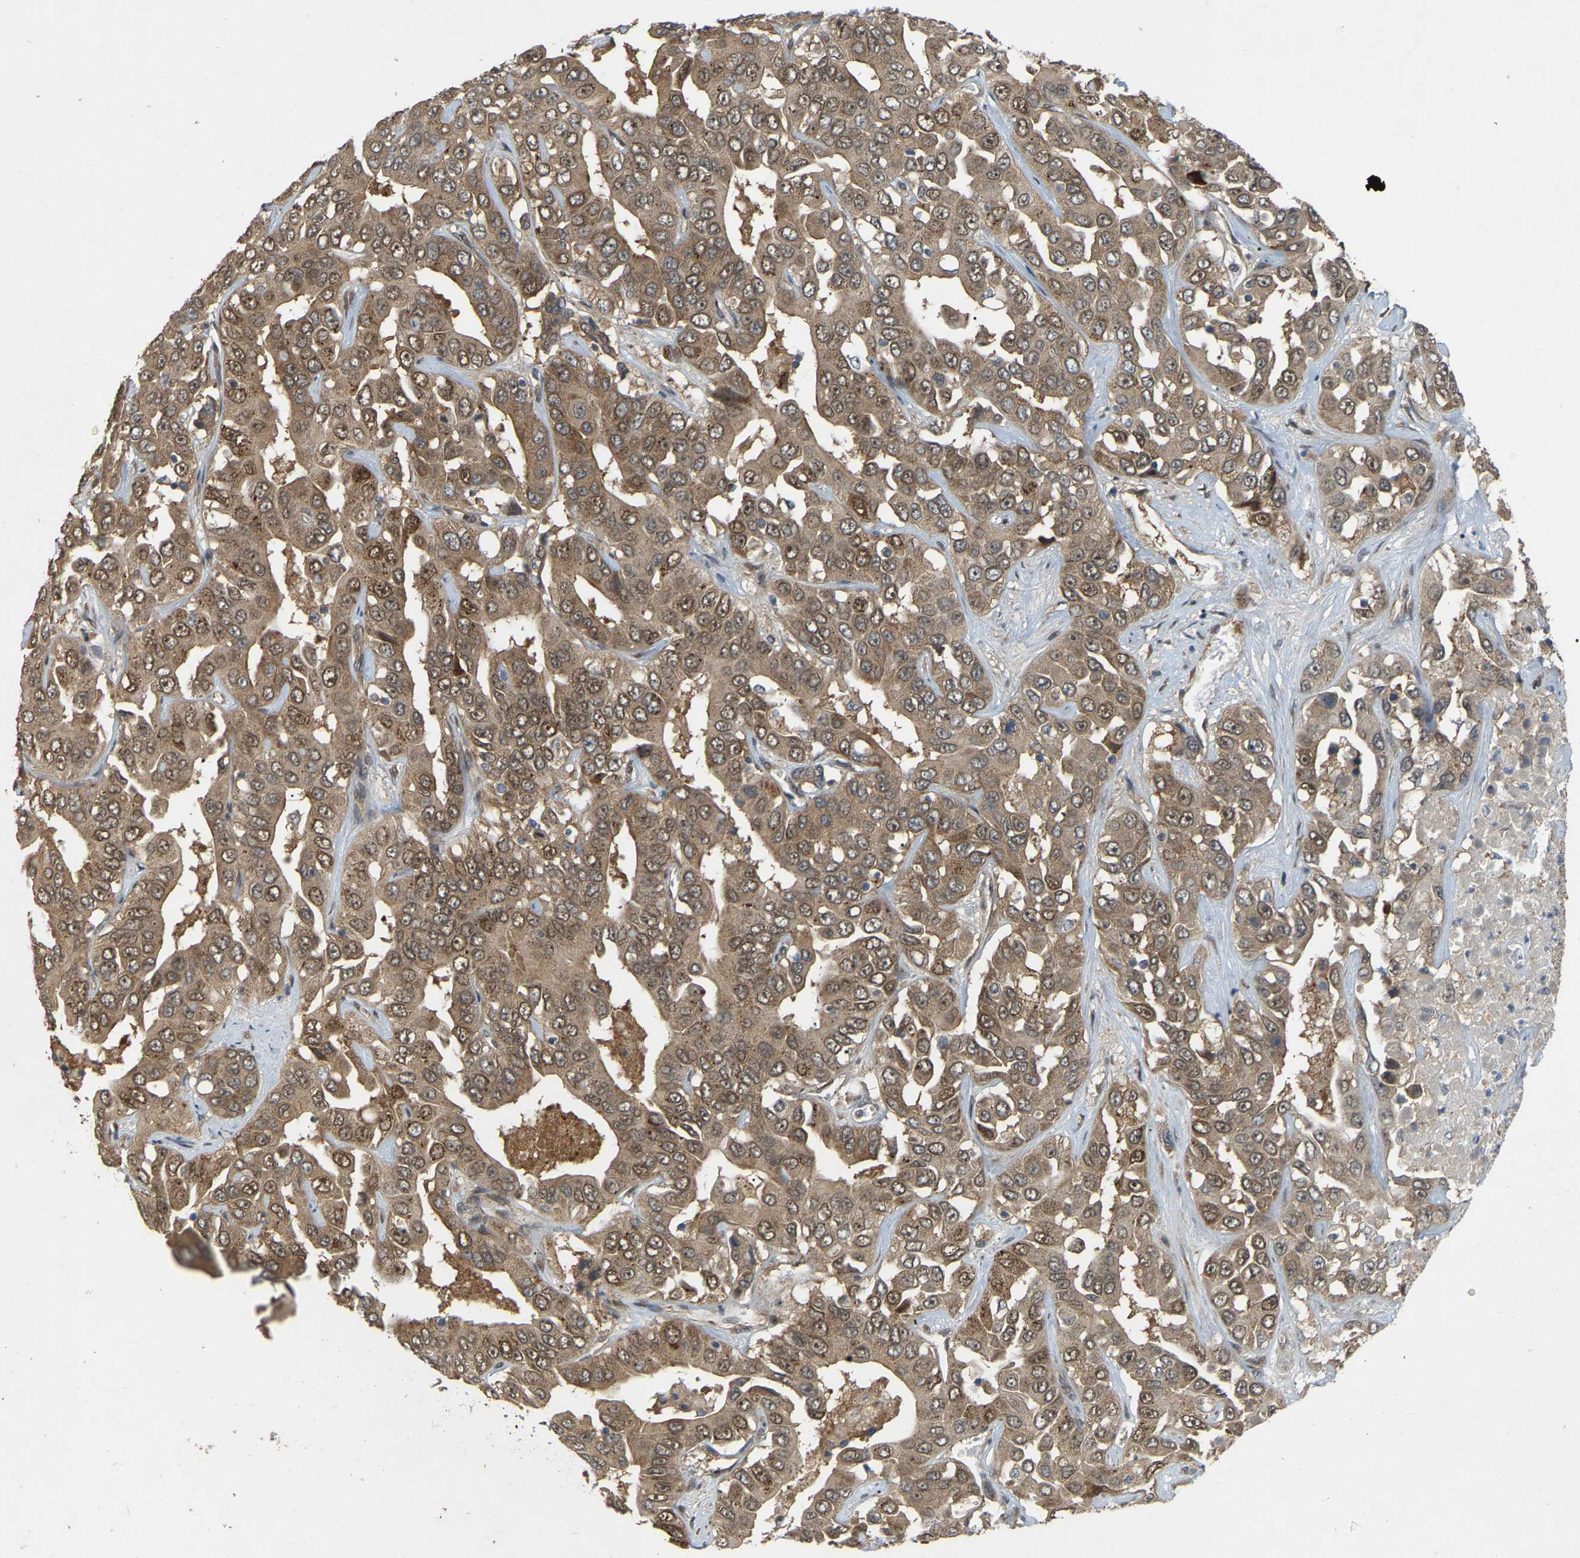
{"staining": {"intensity": "moderate", "quantity": ">75%", "location": "cytoplasmic/membranous"}, "tissue": "liver cancer", "cell_type": "Tumor cells", "image_type": "cancer", "snomed": [{"axis": "morphology", "description": "Cholangiocarcinoma"}, {"axis": "topography", "description": "Liver"}], "caption": "IHC of human liver cancer reveals medium levels of moderate cytoplasmic/membranous staining in about >75% of tumor cells.", "gene": "CROT", "patient": {"sex": "female", "age": 52}}